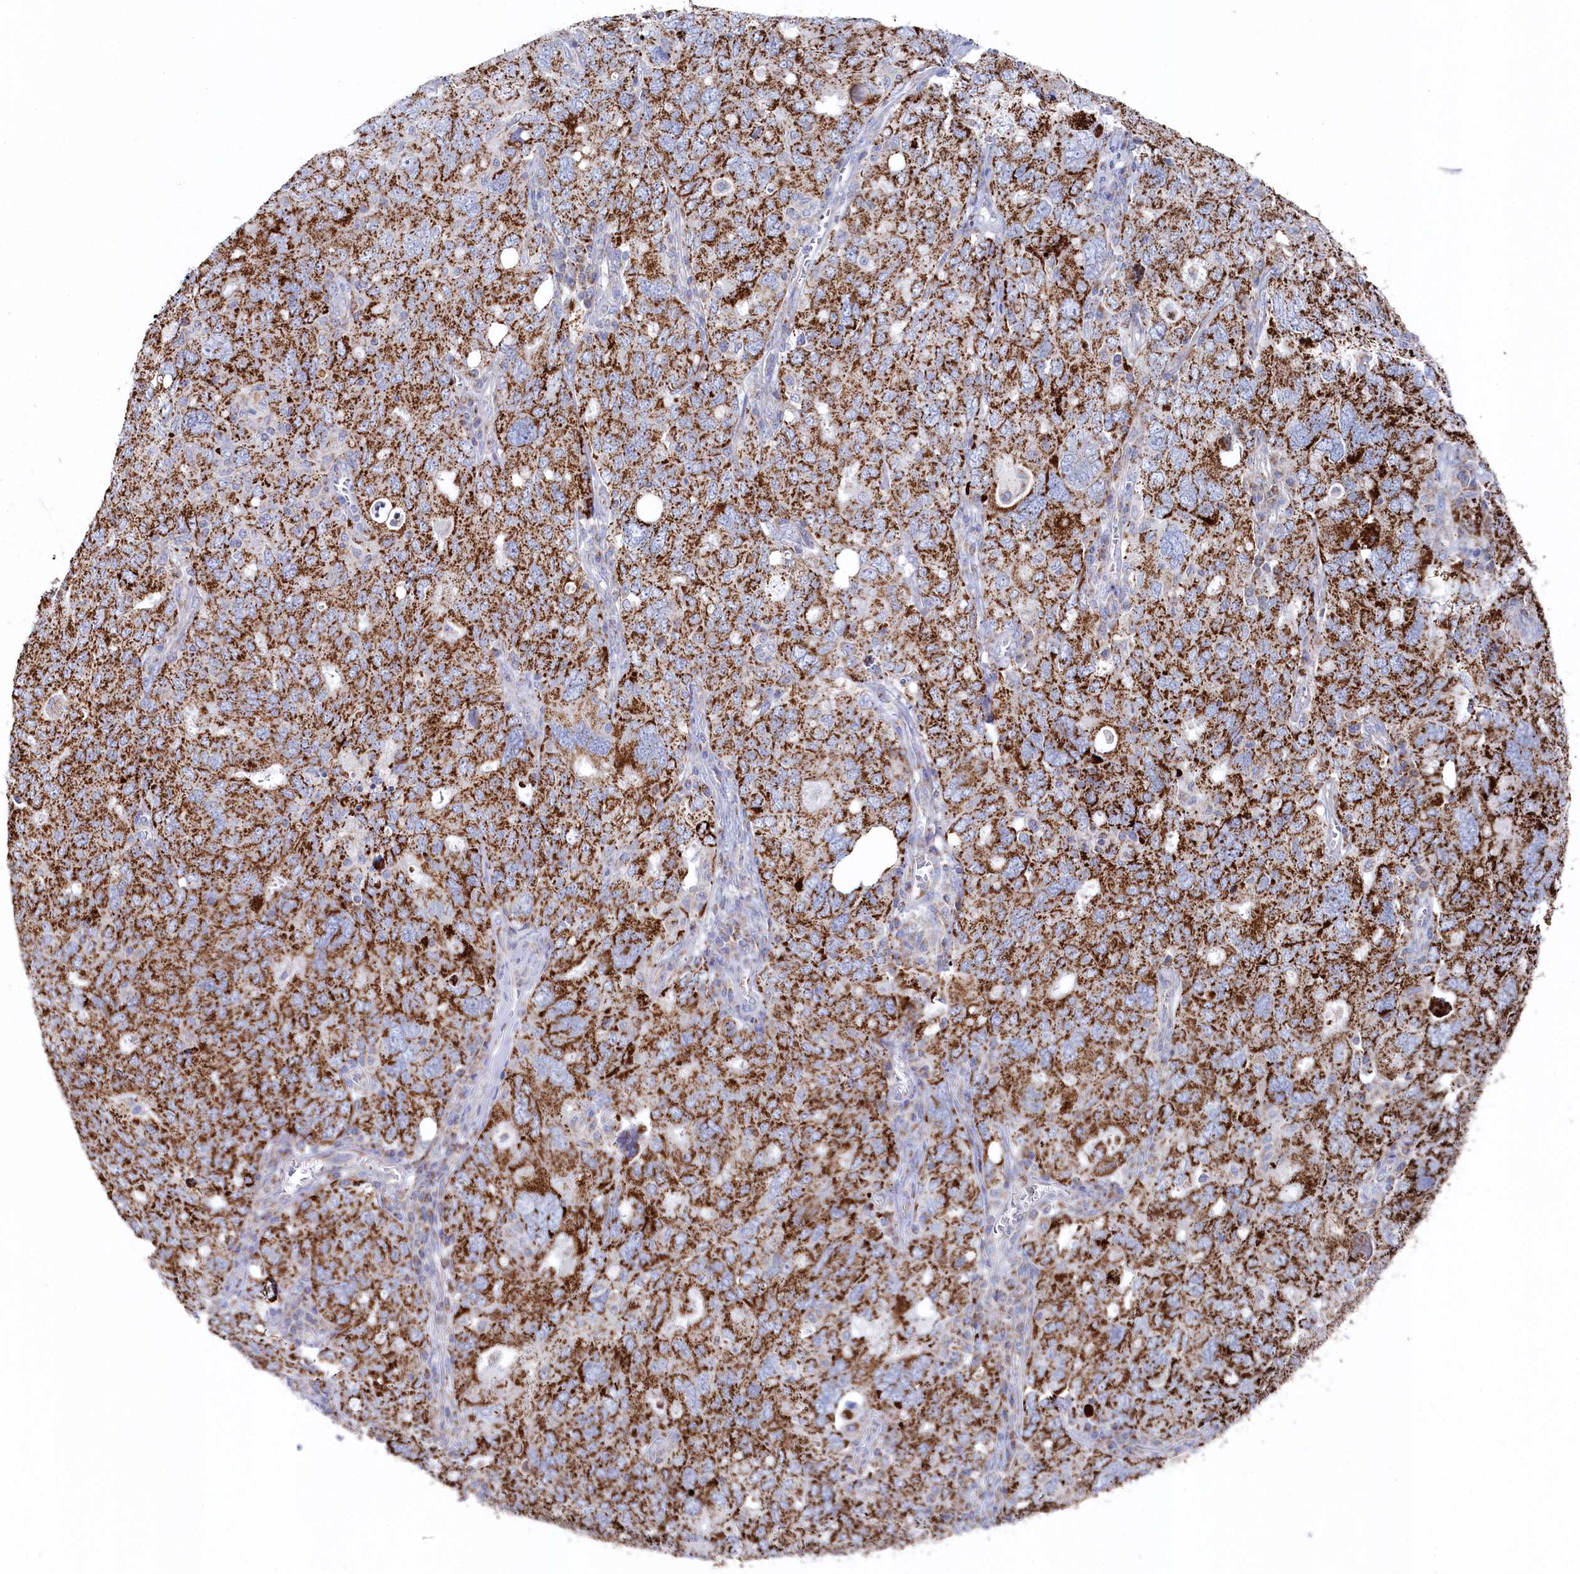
{"staining": {"intensity": "strong", "quantity": ">75%", "location": "cytoplasmic/membranous"}, "tissue": "ovarian cancer", "cell_type": "Tumor cells", "image_type": "cancer", "snomed": [{"axis": "morphology", "description": "Carcinoma, endometroid"}, {"axis": "topography", "description": "Ovary"}], "caption": "Protein staining displays strong cytoplasmic/membranous expression in approximately >75% of tumor cells in ovarian cancer (endometroid carcinoma).", "gene": "GLS2", "patient": {"sex": "female", "age": 62}}